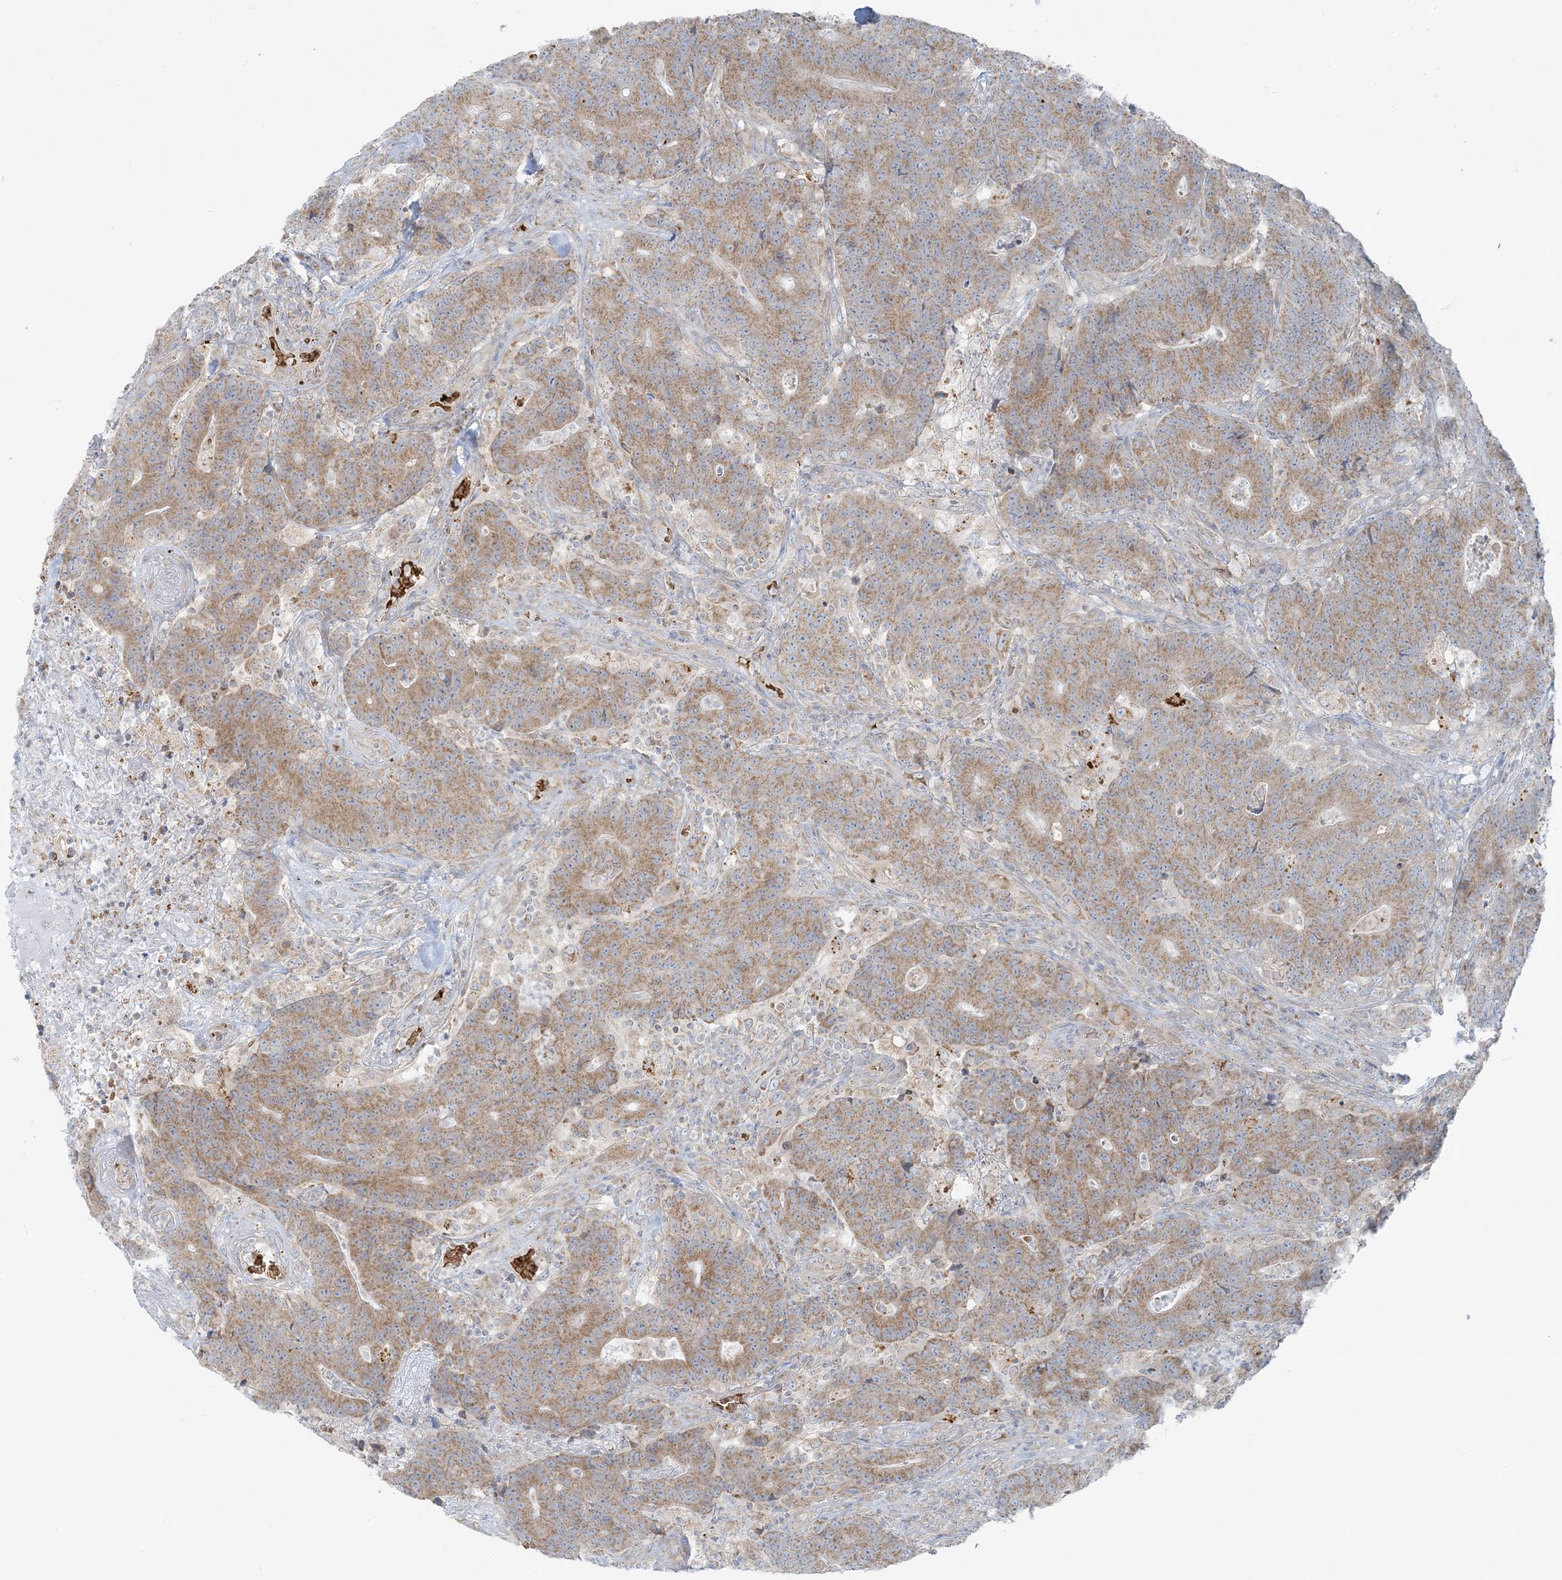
{"staining": {"intensity": "moderate", "quantity": ">75%", "location": "cytoplasmic/membranous"}, "tissue": "colorectal cancer", "cell_type": "Tumor cells", "image_type": "cancer", "snomed": [{"axis": "morphology", "description": "Normal tissue, NOS"}, {"axis": "morphology", "description": "Adenocarcinoma, NOS"}, {"axis": "topography", "description": "Colon"}], "caption": "Human colorectal cancer stained with a brown dye exhibits moderate cytoplasmic/membranous positive expression in approximately >75% of tumor cells.", "gene": "PIK3R4", "patient": {"sex": "female", "age": 75}}